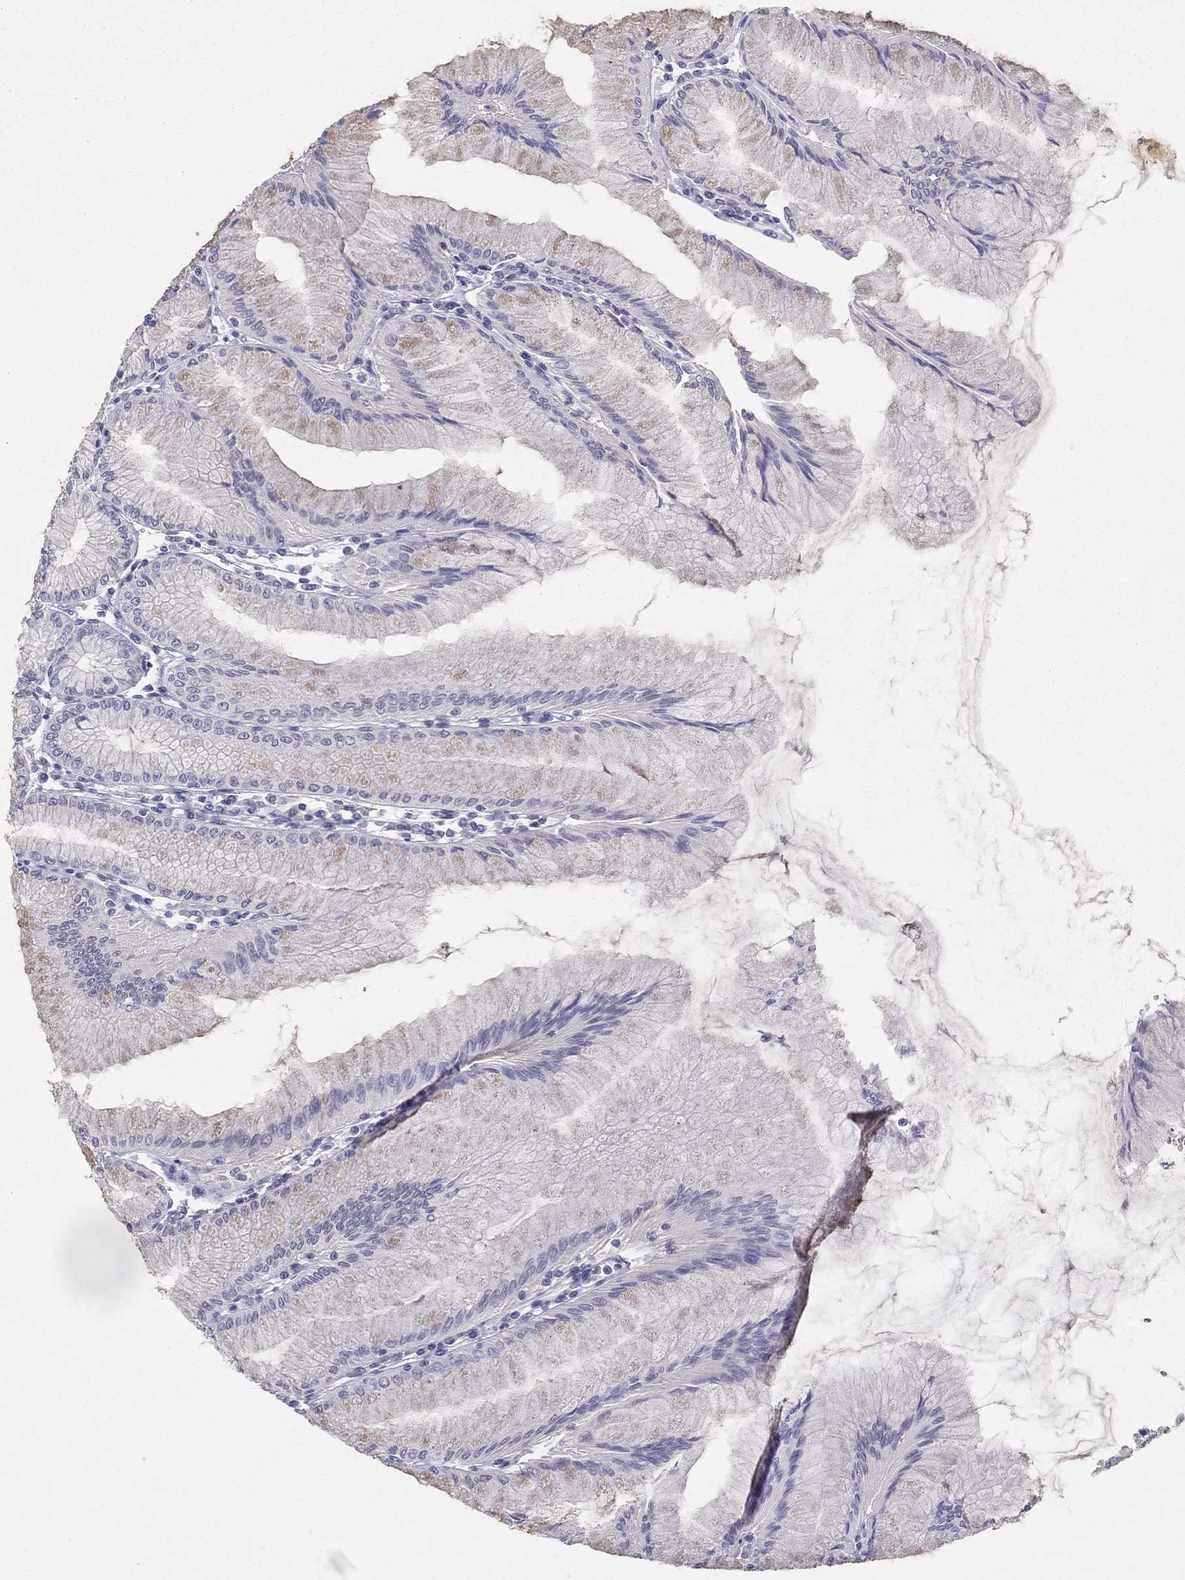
{"staining": {"intensity": "moderate", "quantity": "<25%", "location": "cytoplasmic/membranous"}, "tissue": "stomach", "cell_type": "Glandular cells", "image_type": "normal", "snomed": [{"axis": "morphology", "description": "Normal tissue, NOS"}, {"axis": "topography", "description": "Stomach"}], "caption": "A high-resolution micrograph shows immunohistochemistry staining of unremarkable stomach, which exhibits moderate cytoplasmic/membranous positivity in approximately <25% of glandular cells. (Stains: DAB (3,3'-diaminobenzidine) in brown, nuclei in blue, Microscopy: brightfield microscopy at high magnification).", "gene": "ACE2", "patient": {"sex": "female", "age": 57}}